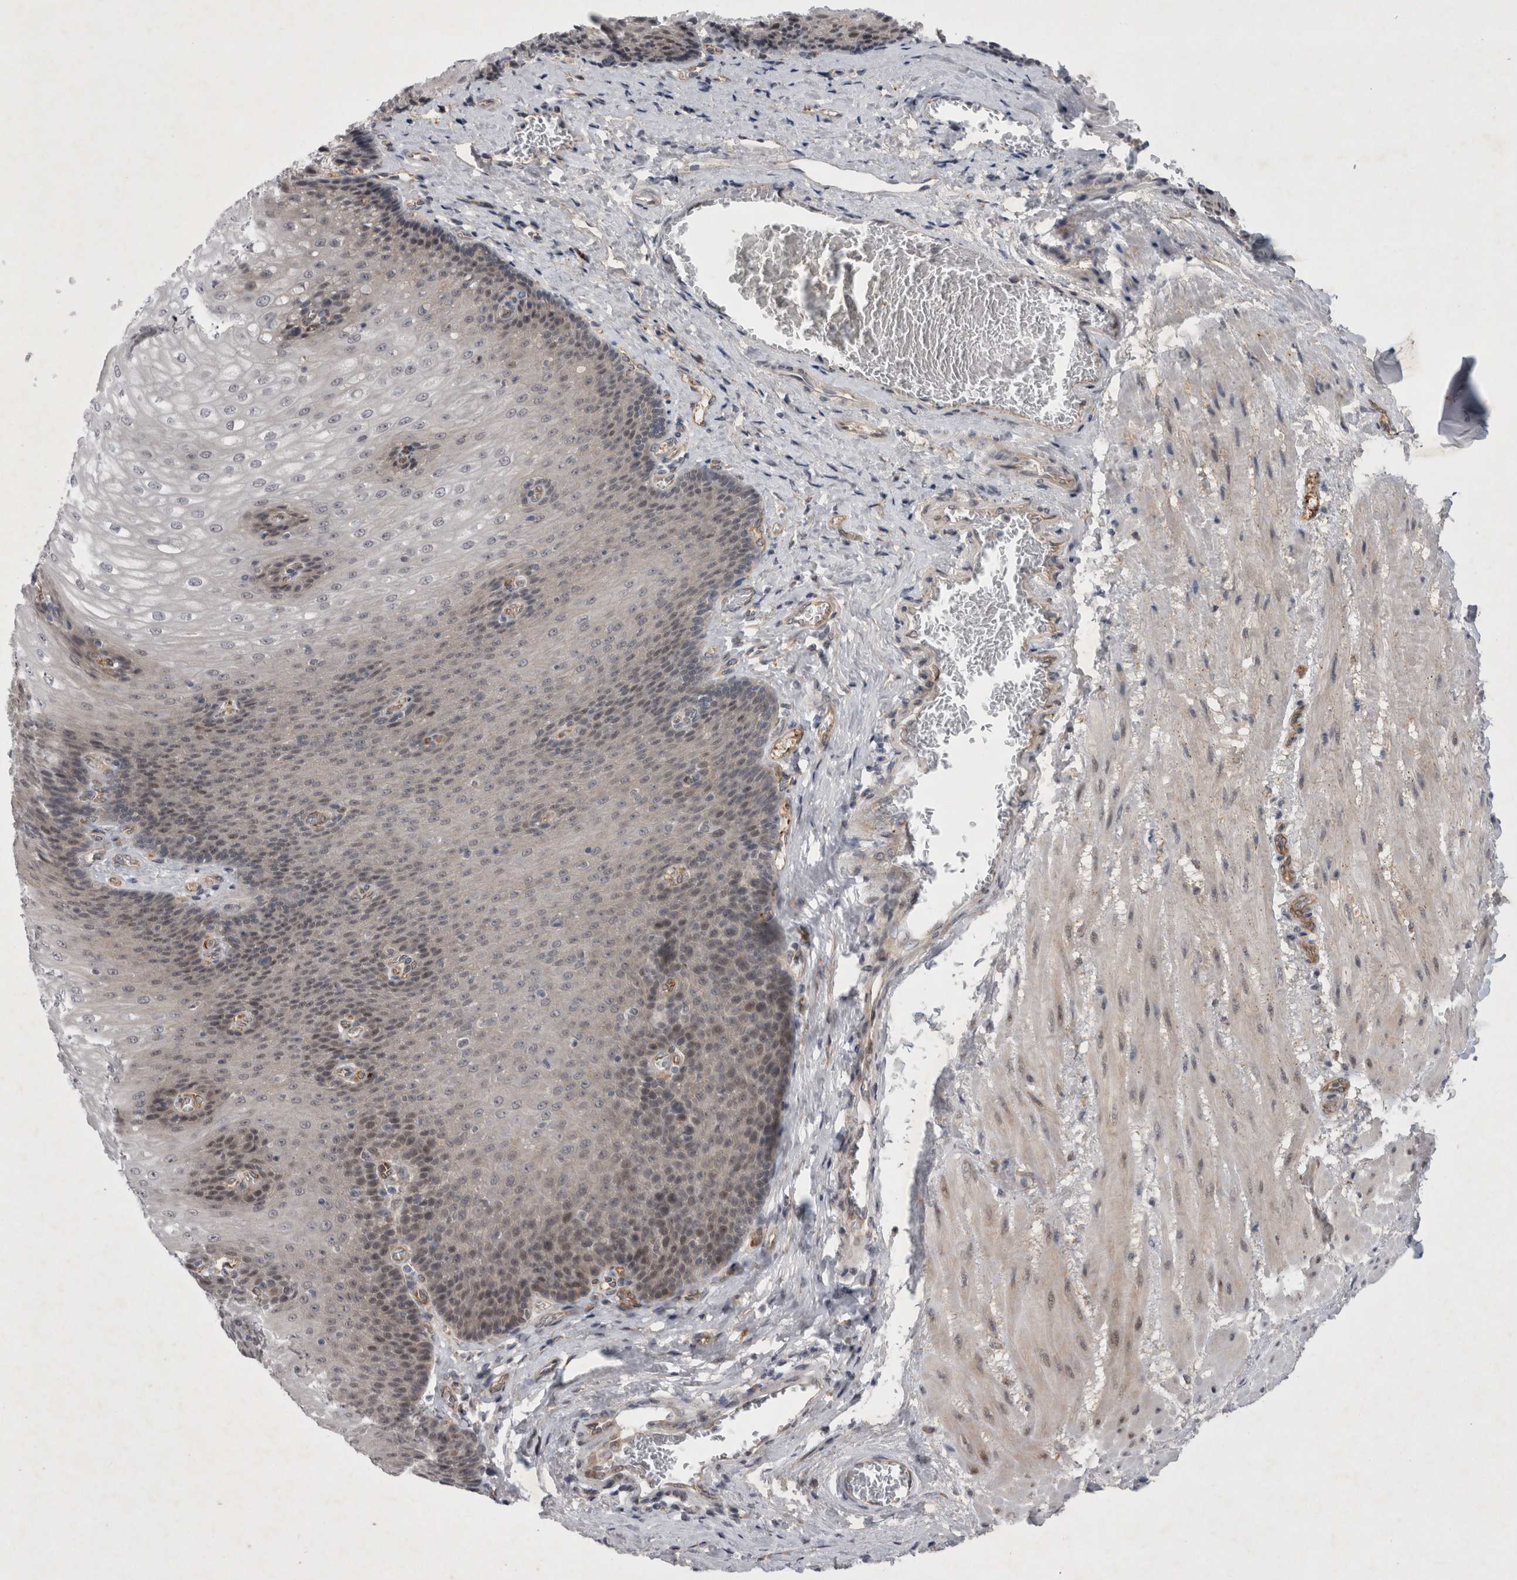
{"staining": {"intensity": "weak", "quantity": "25%-75%", "location": "nuclear"}, "tissue": "esophagus", "cell_type": "Squamous epithelial cells", "image_type": "normal", "snomed": [{"axis": "morphology", "description": "Normal tissue, NOS"}, {"axis": "topography", "description": "Esophagus"}], "caption": "Esophagus stained for a protein (brown) displays weak nuclear positive staining in about 25%-75% of squamous epithelial cells.", "gene": "PARP11", "patient": {"sex": "male", "age": 48}}